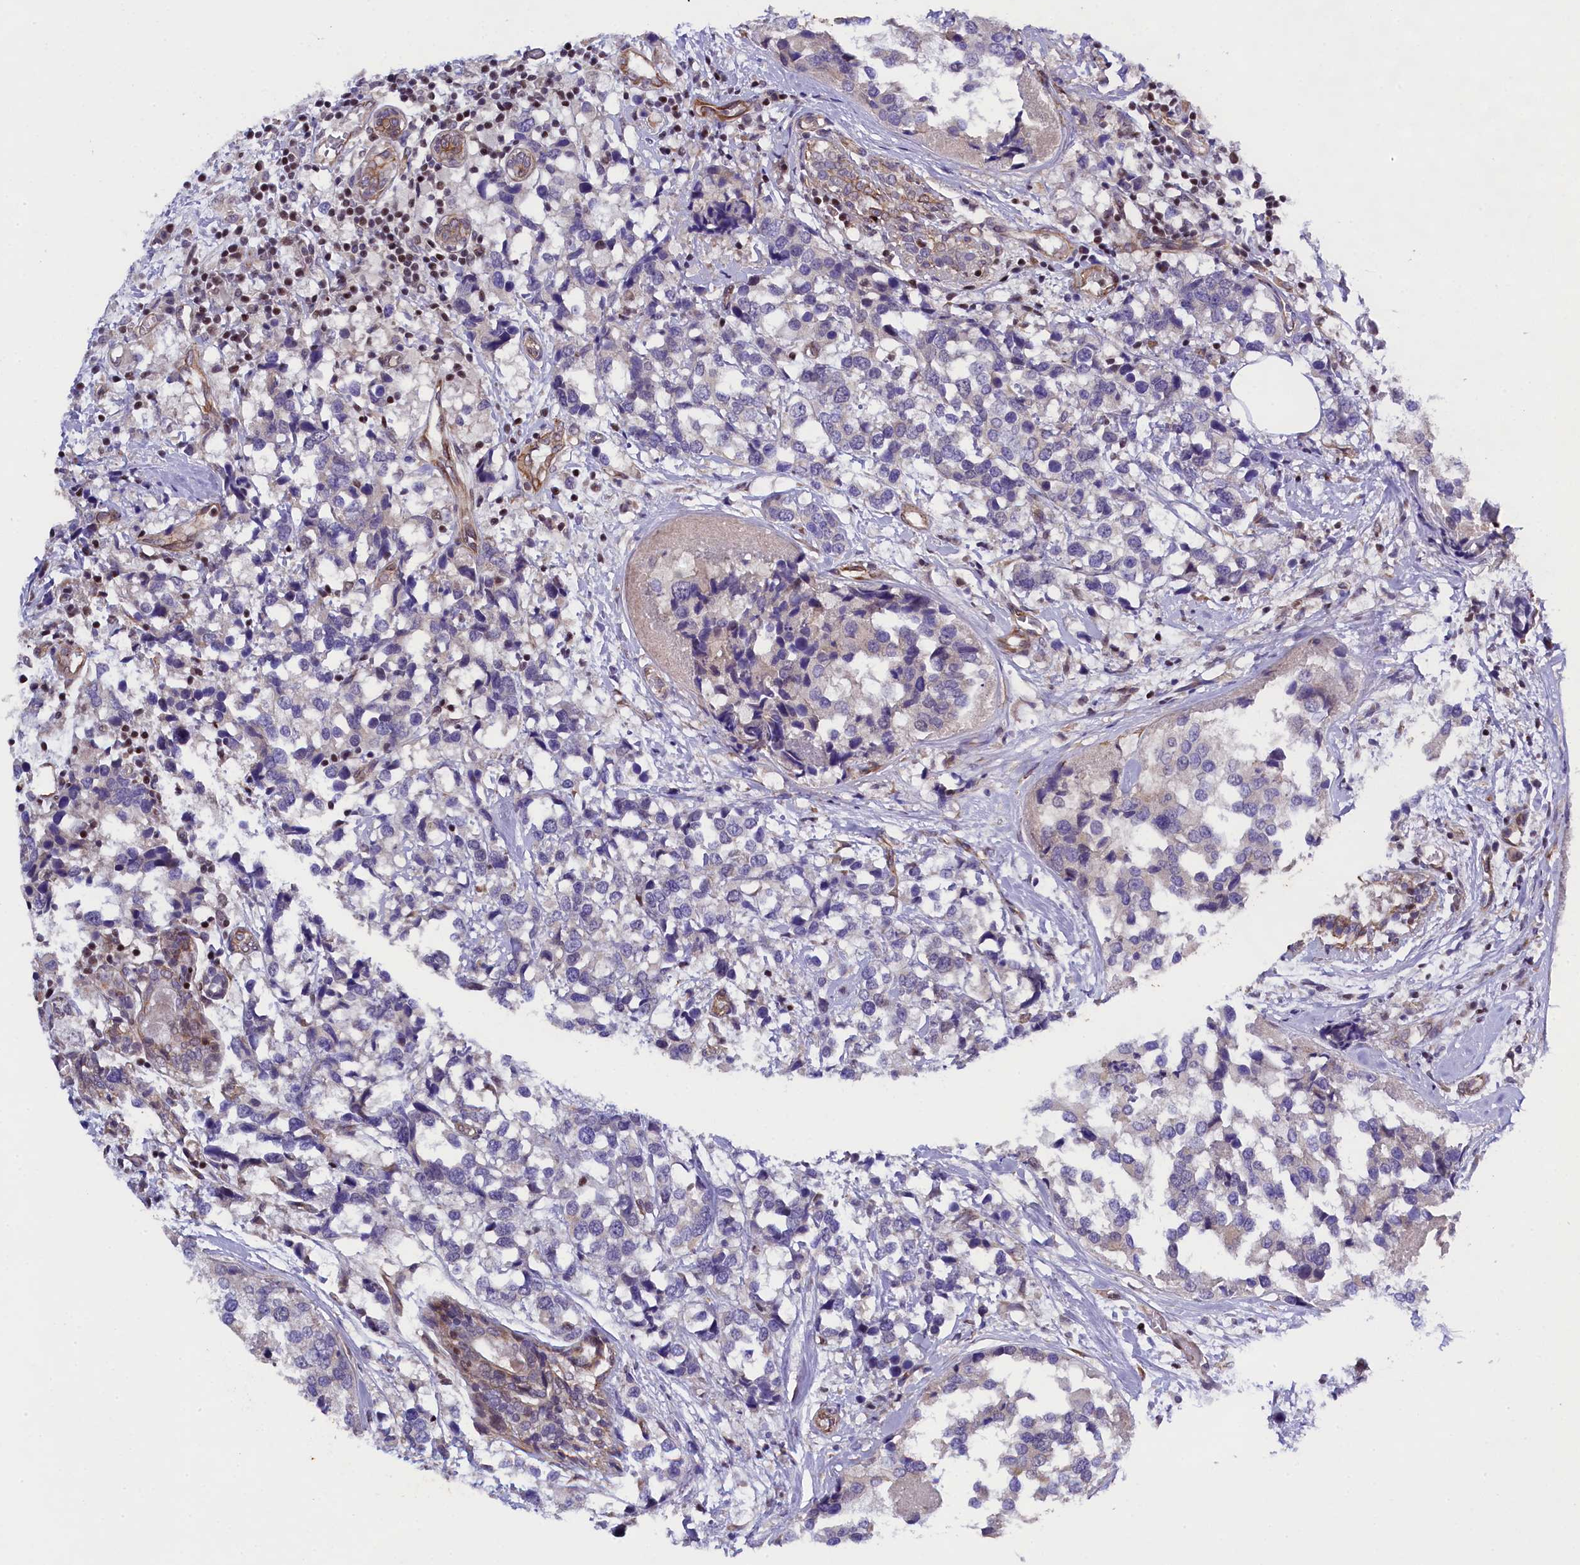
{"staining": {"intensity": "negative", "quantity": "none", "location": "none"}, "tissue": "breast cancer", "cell_type": "Tumor cells", "image_type": "cancer", "snomed": [{"axis": "morphology", "description": "Lobular carcinoma"}, {"axis": "topography", "description": "Breast"}], "caption": "Breast cancer (lobular carcinoma) was stained to show a protein in brown. There is no significant expression in tumor cells. Nuclei are stained in blue.", "gene": "SP4", "patient": {"sex": "female", "age": 59}}